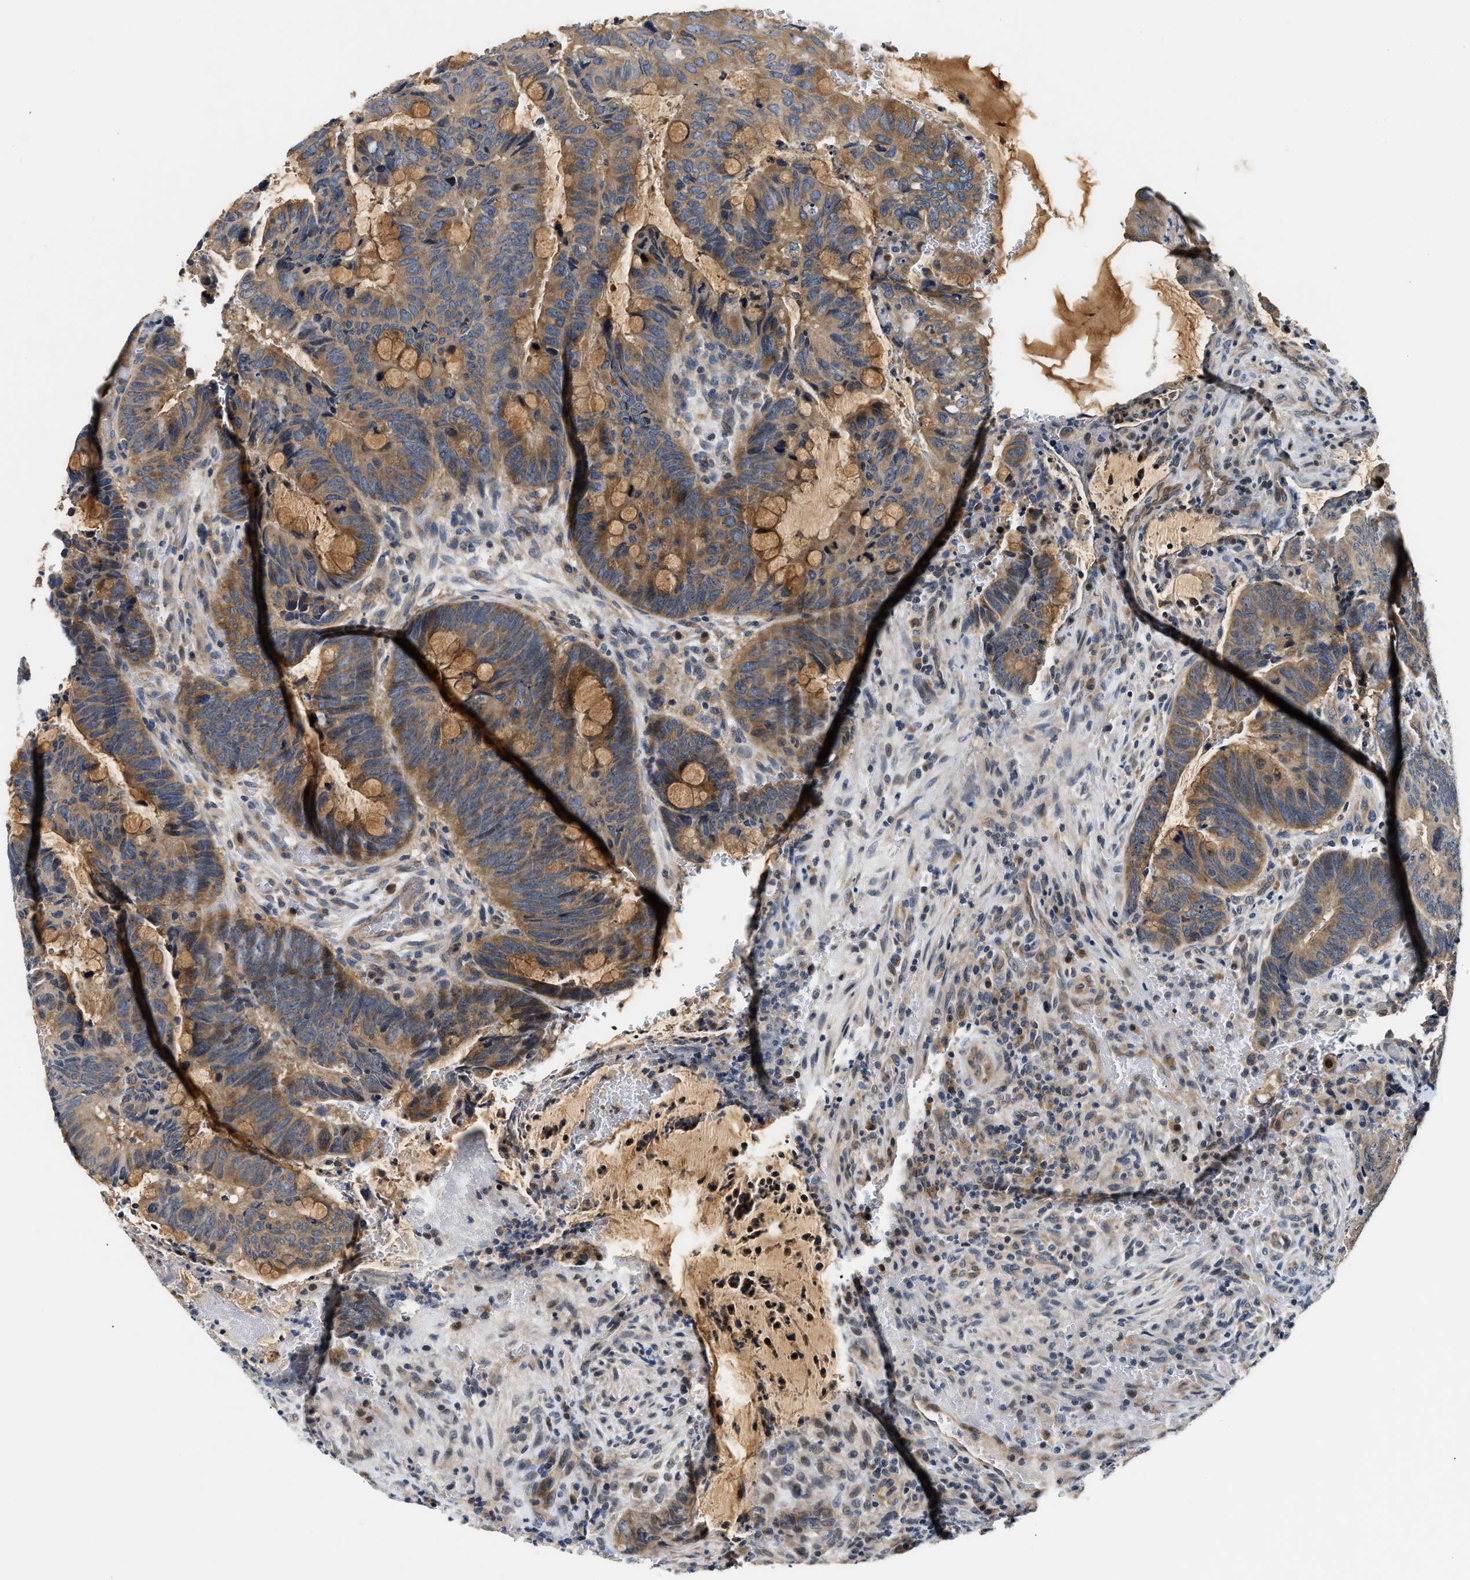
{"staining": {"intensity": "moderate", "quantity": ">75%", "location": "cytoplasmic/membranous"}, "tissue": "colorectal cancer", "cell_type": "Tumor cells", "image_type": "cancer", "snomed": [{"axis": "morphology", "description": "Normal tissue, NOS"}, {"axis": "morphology", "description": "Adenocarcinoma, NOS"}, {"axis": "topography", "description": "Rectum"}, {"axis": "topography", "description": "Peripheral nerve tissue"}], "caption": "Protein expression analysis of human colorectal adenocarcinoma reveals moderate cytoplasmic/membranous staining in about >75% of tumor cells.", "gene": "FAM185A", "patient": {"sex": "male", "age": 92}}